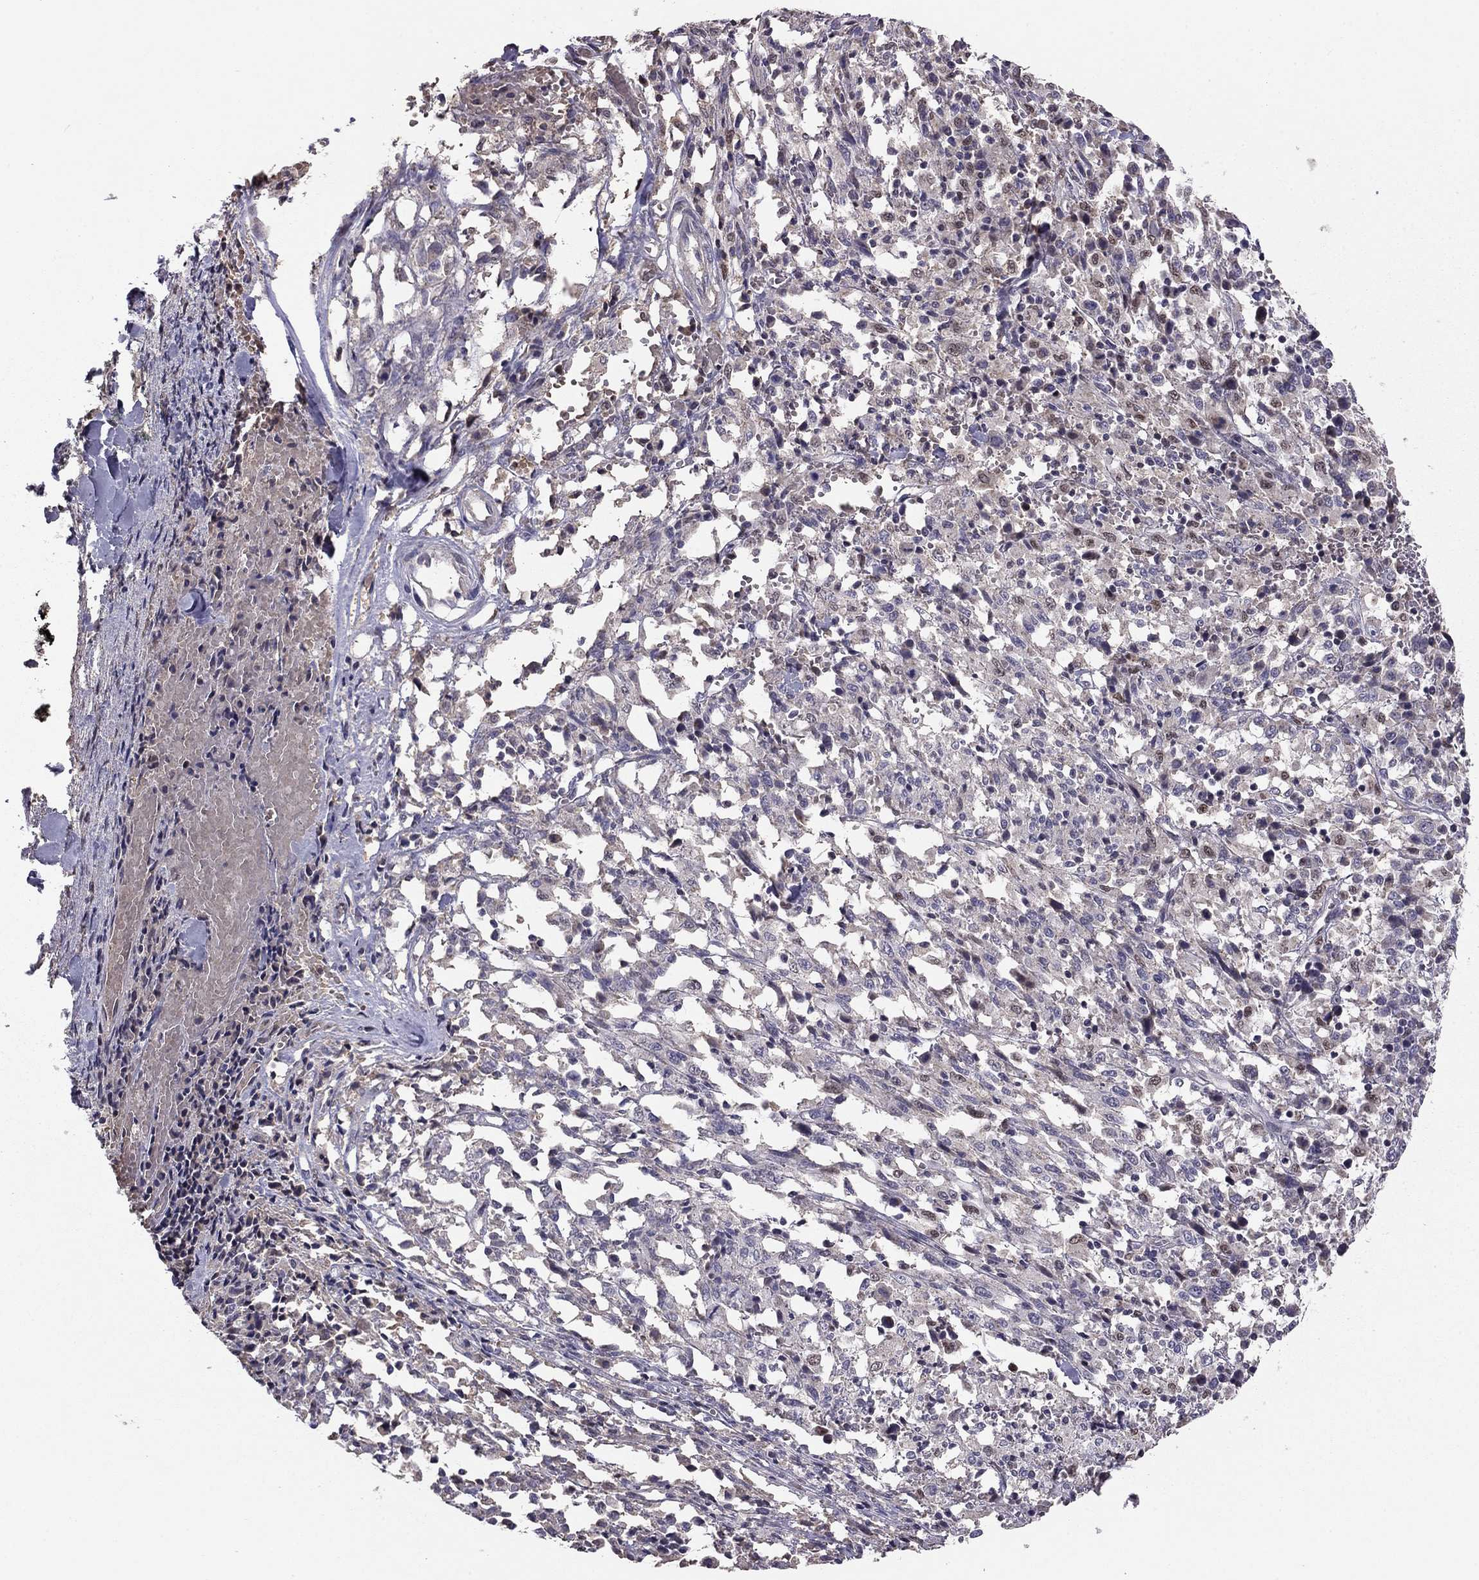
{"staining": {"intensity": "negative", "quantity": "none", "location": "none"}, "tissue": "melanoma", "cell_type": "Tumor cells", "image_type": "cancer", "snomed": [{"axis": "morphology", "description": "Malignant melanoma, NOS"}, {"axis": "topography", "description": "Skin"}], "caption": "Tumor cells show no significant expression in malignant melanoma. Nuclei are stained in blue.", "gene": "HCN1", "patient": {"sex": "female", "age": 91}}